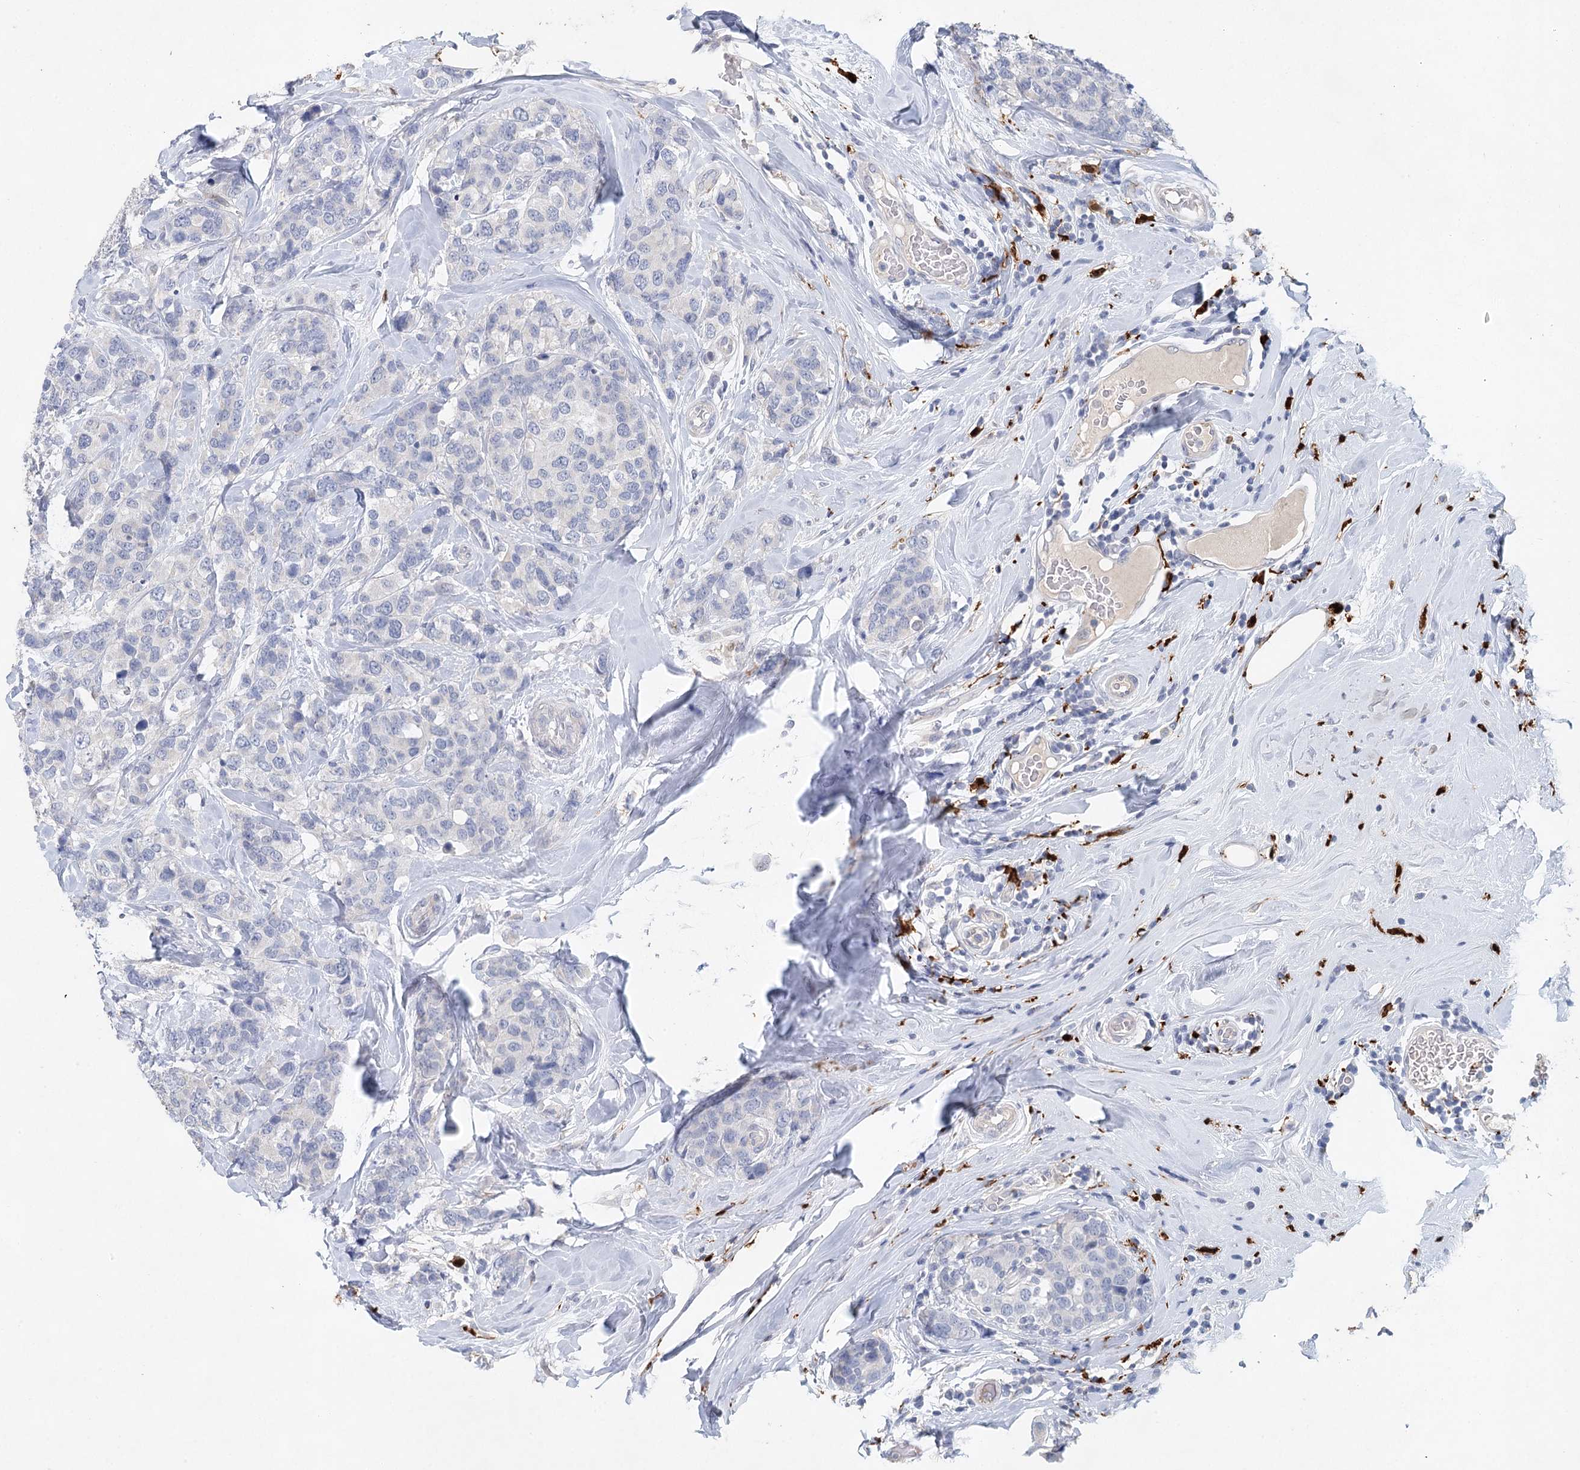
{"staining": {"intensity": "negative", "quantity": "none", "location": "none"}, "tissue": "breast cancer", "cell_type": "Tumor cells", "image_type": "cancer", "snomed": [{"axis": "morphology", "description": "Lobular carcinoma"}, {"axis": "topography", "description": "Breast"}], "caption": "Human breast lobular carcinoma stained for a protein using immunohistochemistry (IHC) reveals no staining in tumor cells.", "gene": "SLC19A3", "patient": {"sex": "female", "age": 59}}